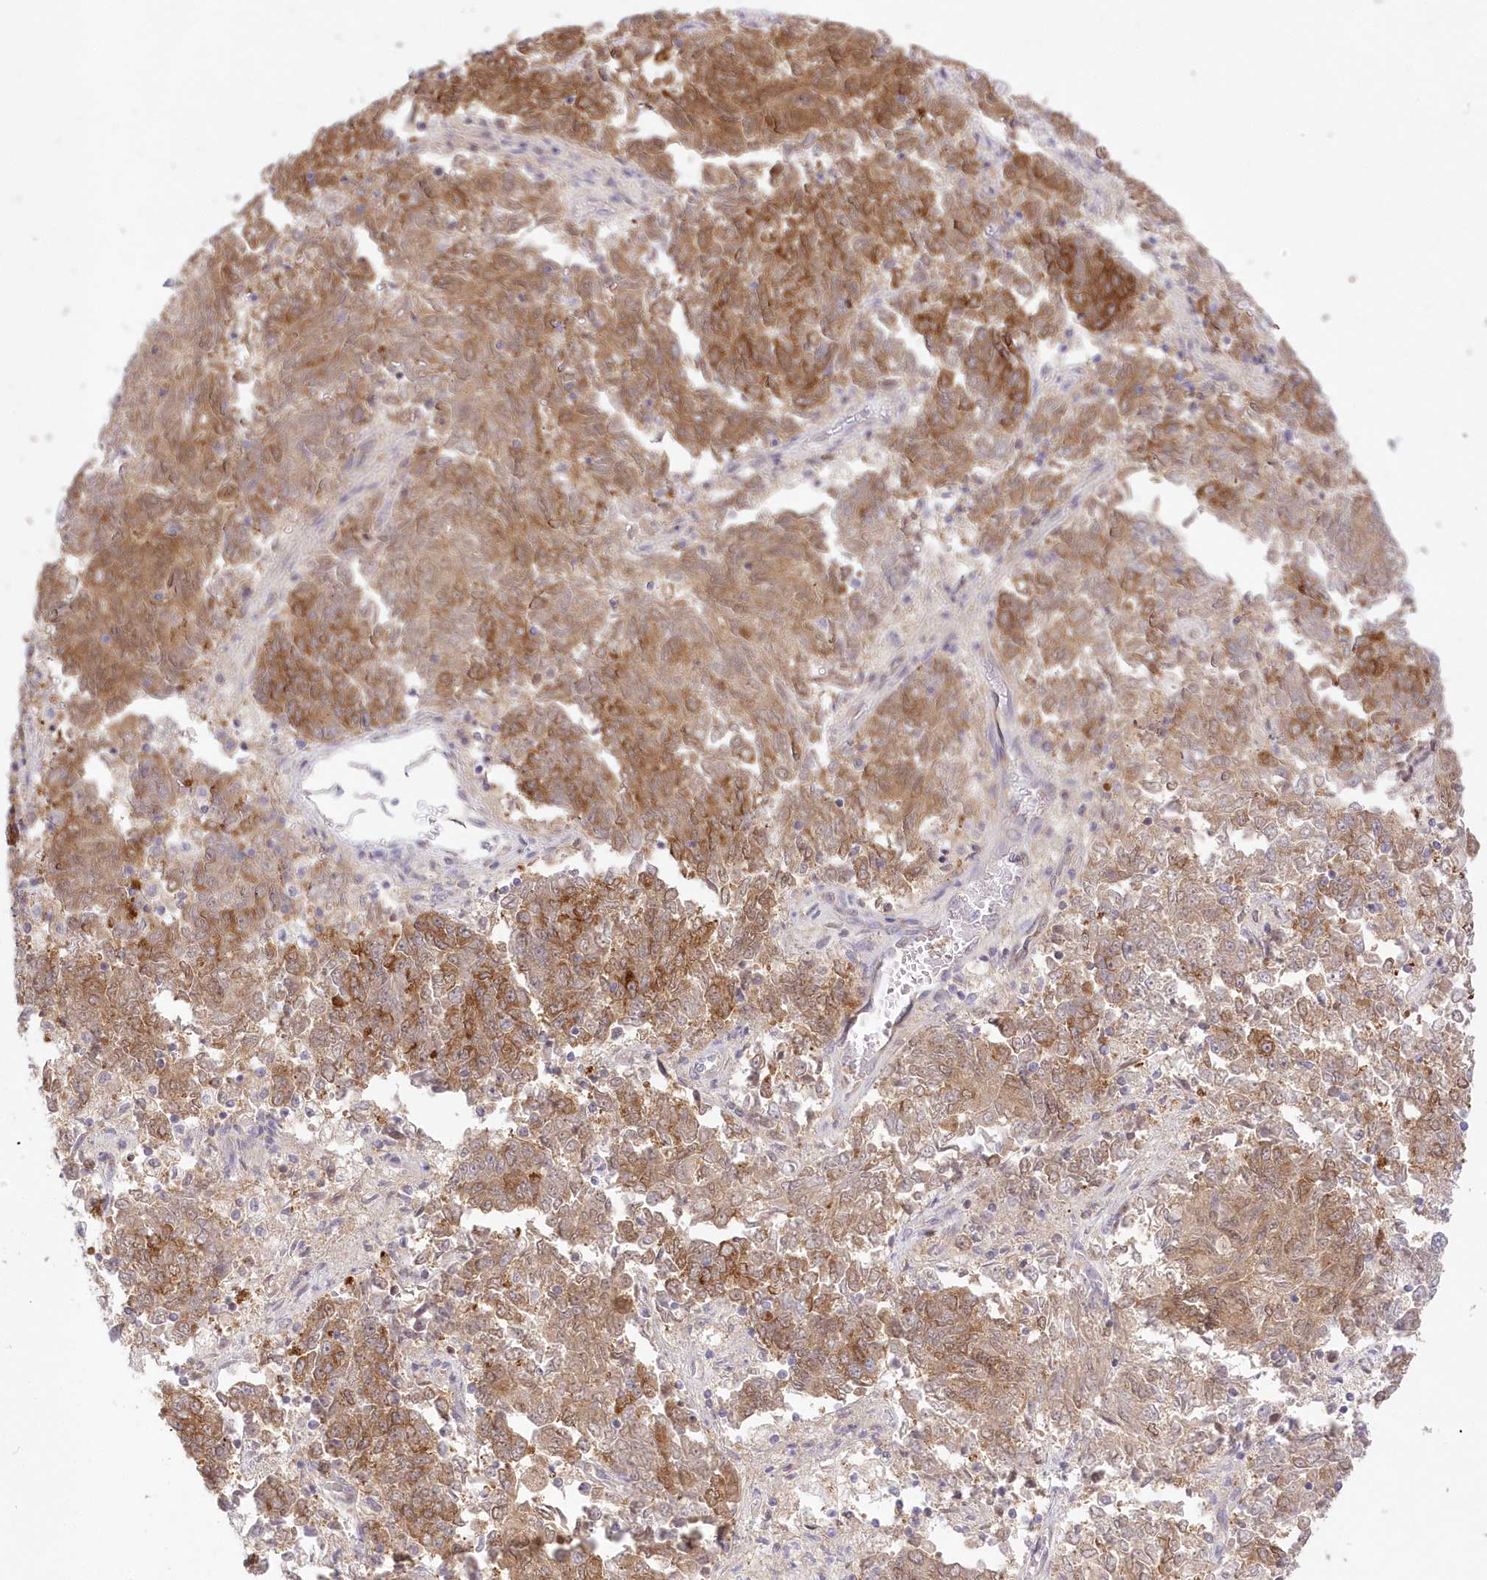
{"staining": {"intensity": "moderate", "quantity": ">75%", "location": "cytoplasmic/membranous"}, "tissue": "endometrial cancer", "cell_type": "Tumor cells", "image_type": "cancer", "snomed": [{"axis": "morphology", "description": "Adenocarcinoma, NOS"}, {"axis": "topography", "description": "Endometrium"}], "caption": "Tumor cells reveal medium levels of moderate cytoplasmic/membranous expression in about >75% of cells in adenocarcinoma (endometrial). (DAB (3,3'-diaminobenzidine) IHC with brightfield microscopy, high magnification).", "gene": "RNPEP", "patient": {"sex": "female", "age": 80}}